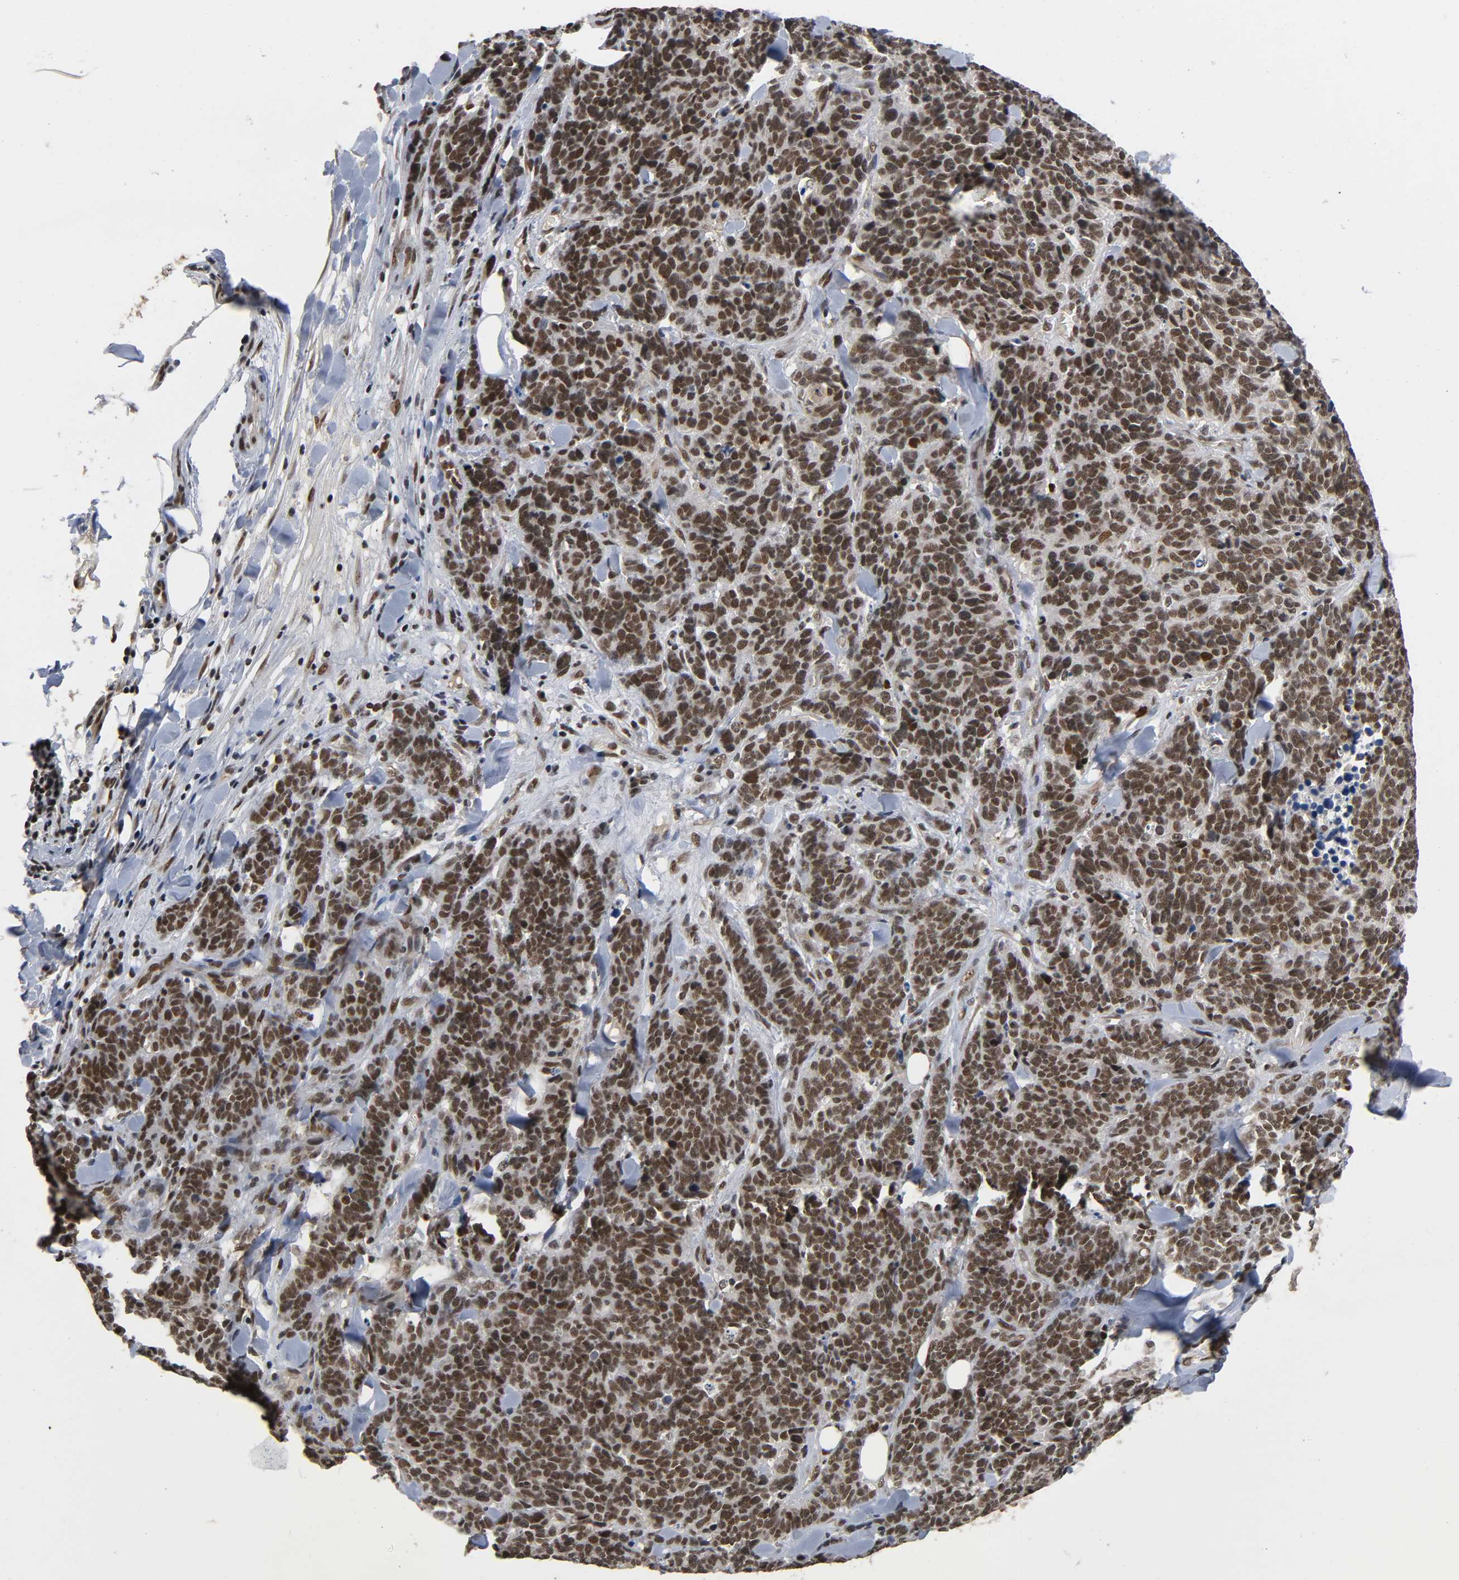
{"staining": {"intensity": "strong", "quantity": ">75%", "location": "cytoplasmic/membranous,nuclear"}, "tissue": "lung cancer", "cell_type": "Tumor cells", "image_type": "cancer", "snomed": [{"axis": "morphology", "description": "Neoplasm, malignant, NOS"}, {"axis": "topography", "description": "Lung"}], "caption": "Immunohistochemical staining of lung cancer (neoplasm (malignant)) exhibits high levels of strong cytoplasmic/membranous and nuclear protein expression in about >75% of tumor cells.", "gene": "ZNF384", "patient": {"sex": "female", "age": 58}}